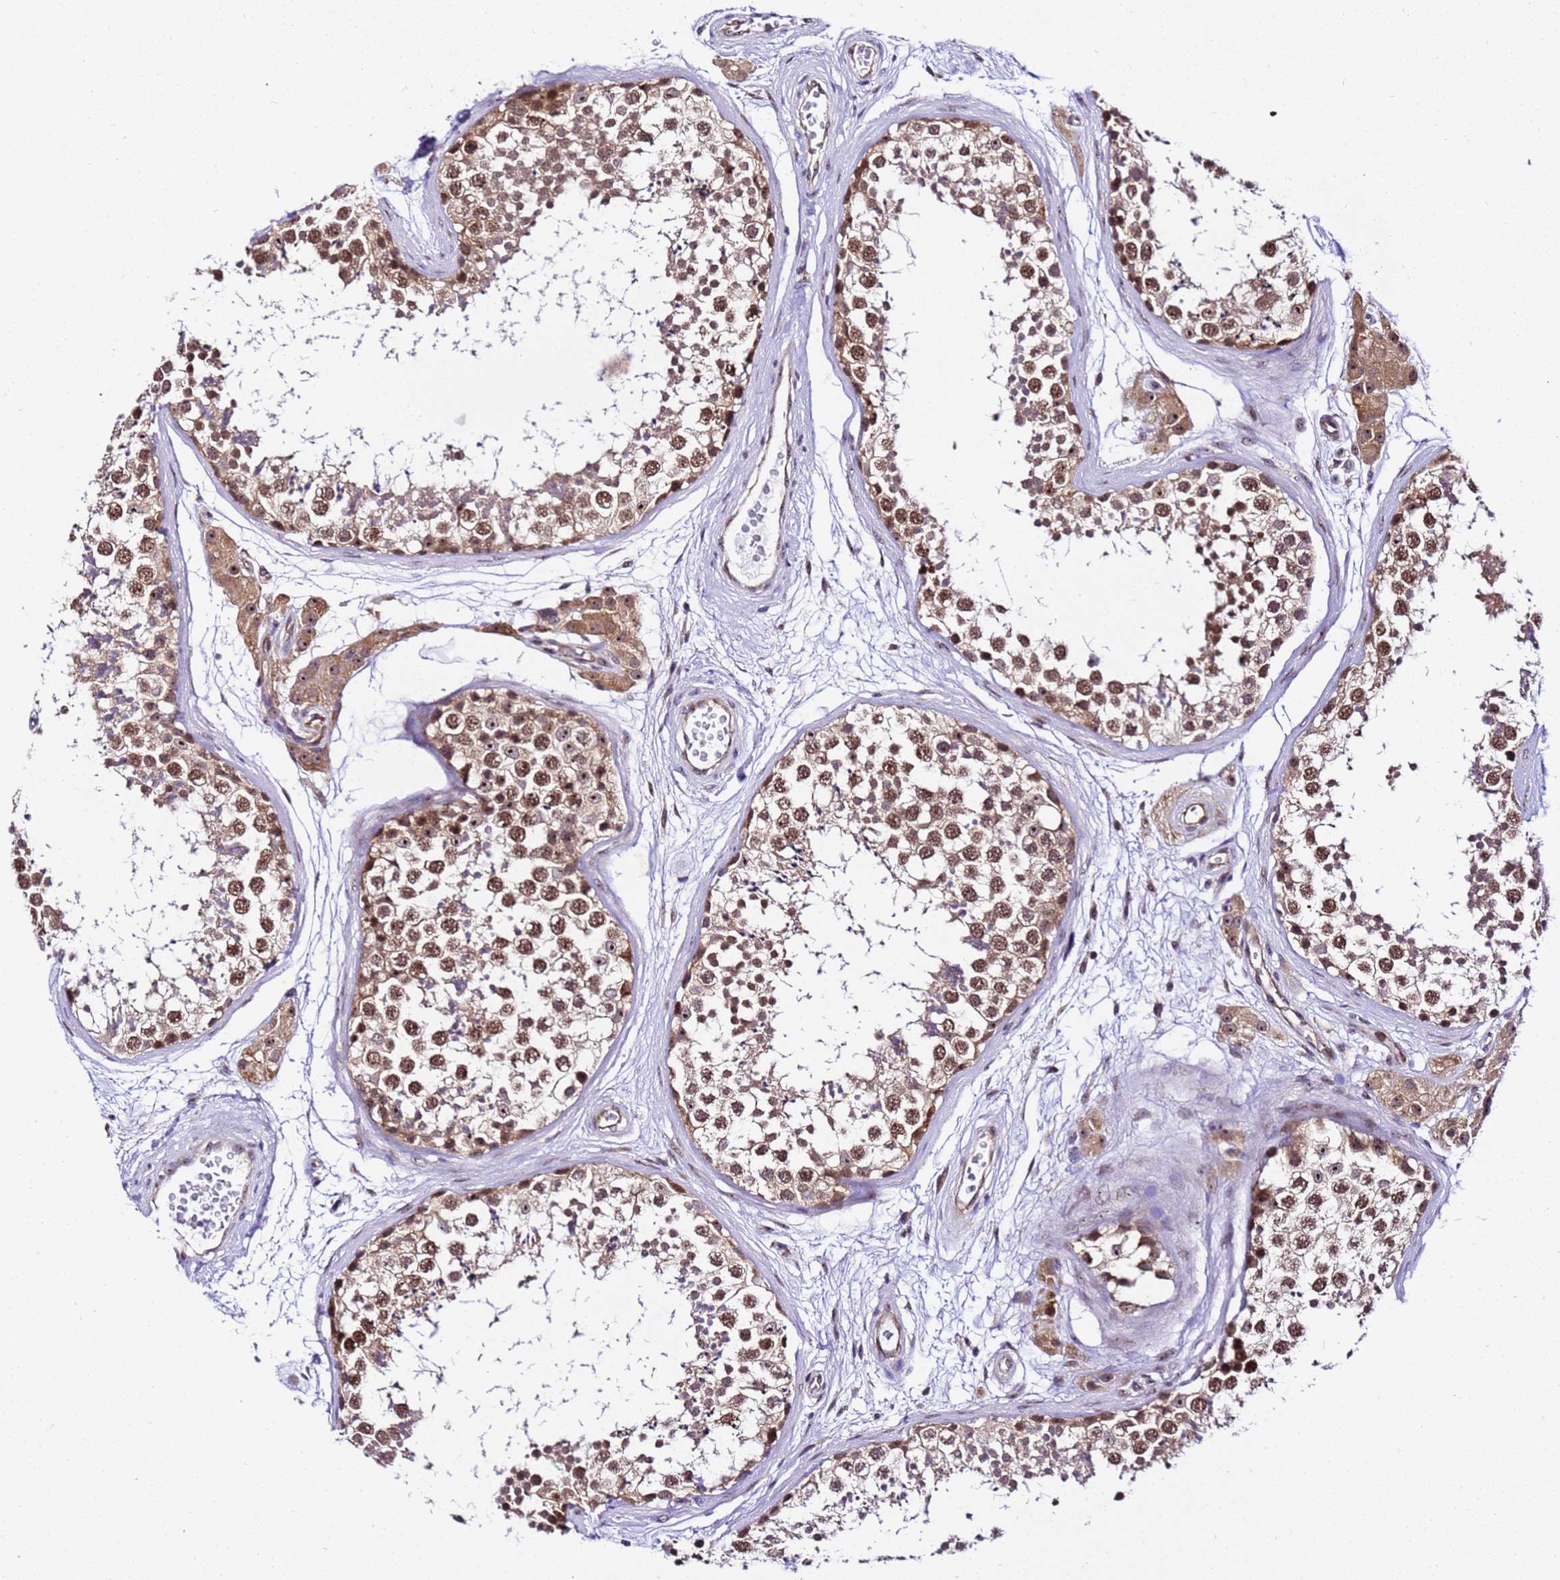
{"staining": {"intensity": "moderate", "quantity": ">75%", "location": "nuclear"}, "tissue": "testis", "cell_type": "Cells in seminiferous ducts", "image_type": "normal", "snomed": [{"axis": "morphology", "description": "Normal tissue, NOS"}, {"axis": "topography", "description": "Testis"}], "caption": "Immunohistochemical staining of normal human testis exhibits >75% levels of moderate nuclear protein expression in about >75% of cells in seminiferous ducts.", "gene": "SLX4IP", "patient": {"sex": "male", "age": 56}}